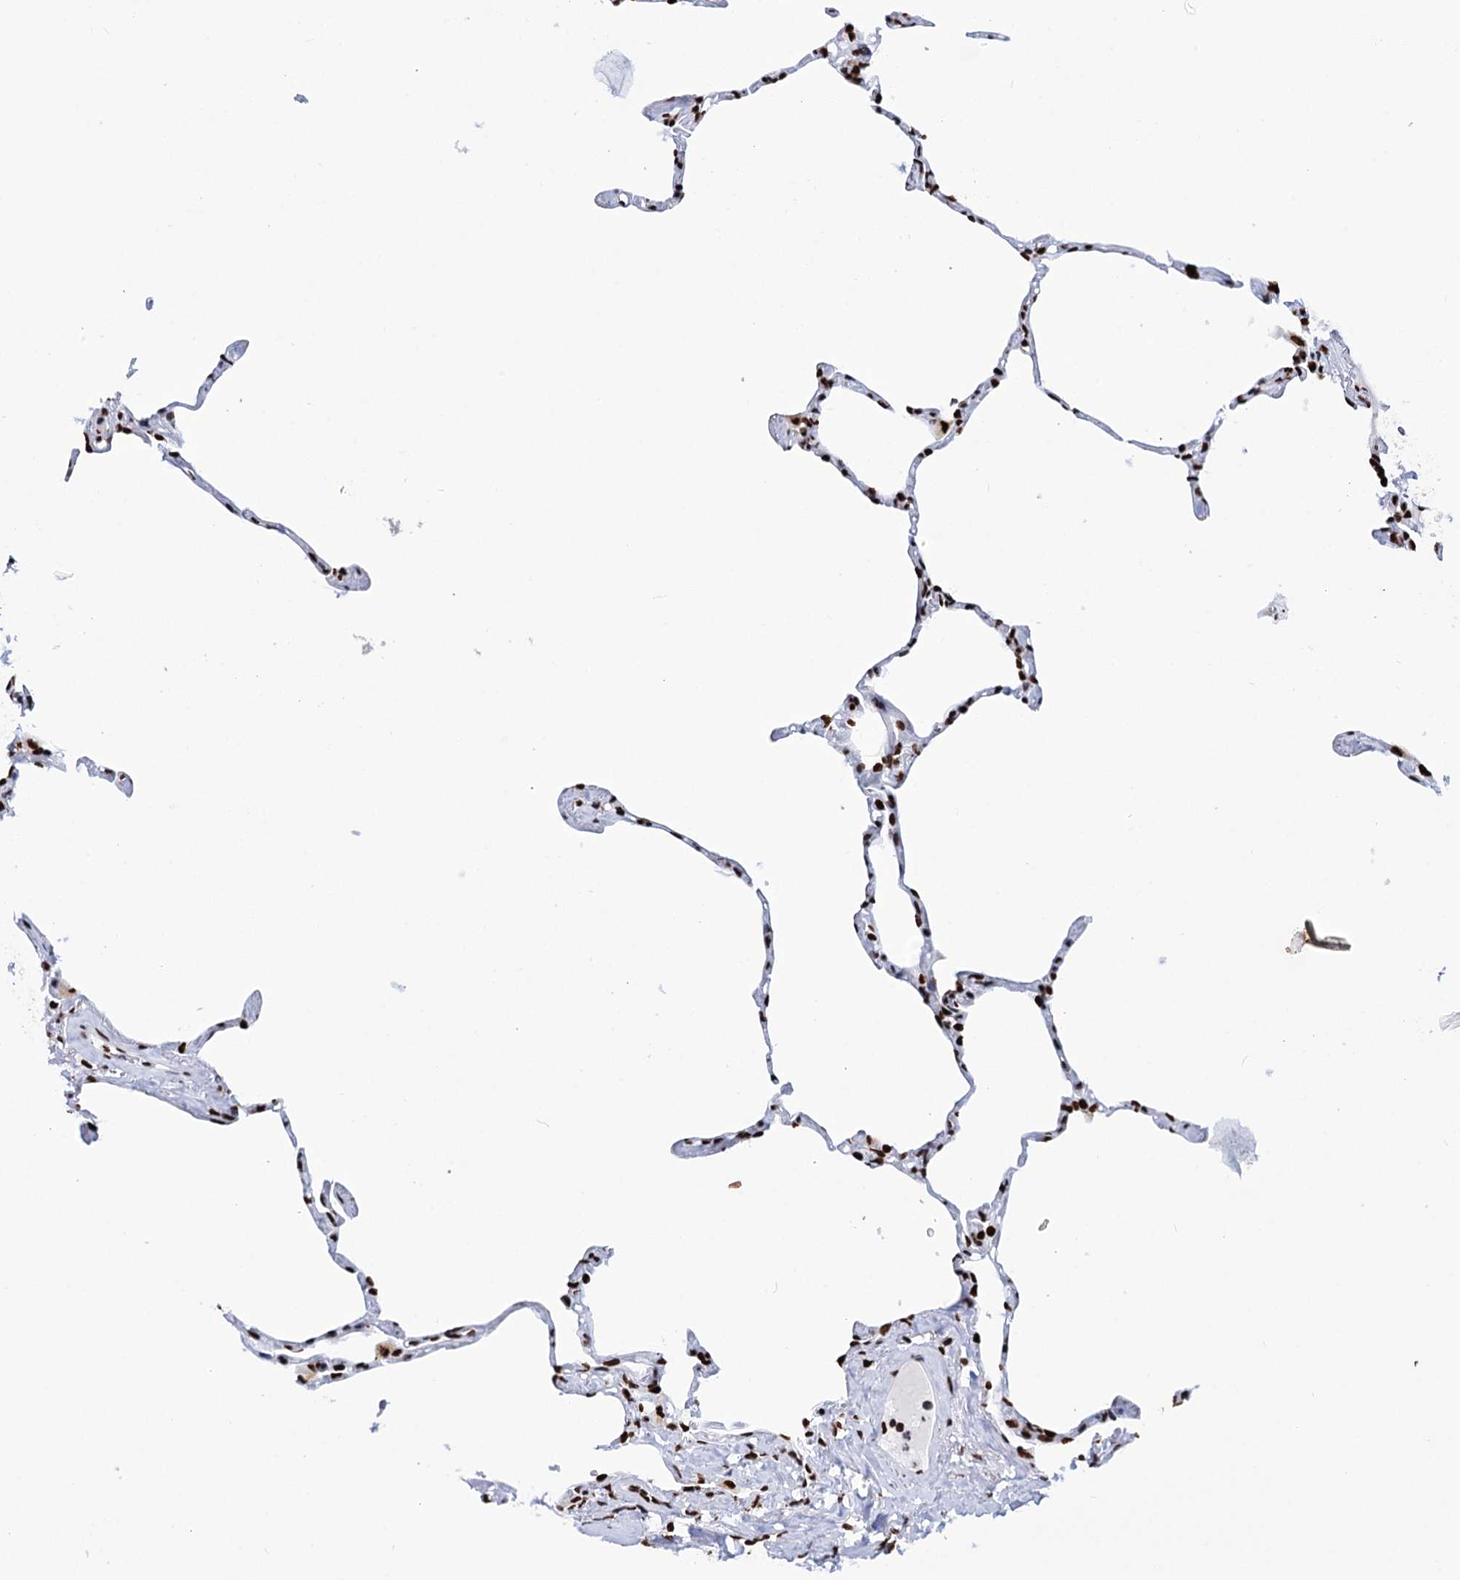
{"staining": {"intensity": "strong", "quantity": ">75%", "location": "nuclear"}, "tissue": "lung", "cell_type": "Alveolar cells", "image_type": "normal", "snomed": [{"axis": "morphology", "description": "Normal tissue, NOS"}, {"axis": "topography", "description": "Lung"}], "caption": "This histopathology image demonstrates unremarkable lung stained with immunohistochemistry (IHC) to label a protein in brown. The nuclear of alveolar cells show strong positivity for the protein. Nuclei are counter-stained blue.", "gene": "MATR3", "patient": {"sex": "male", "age": 65}}